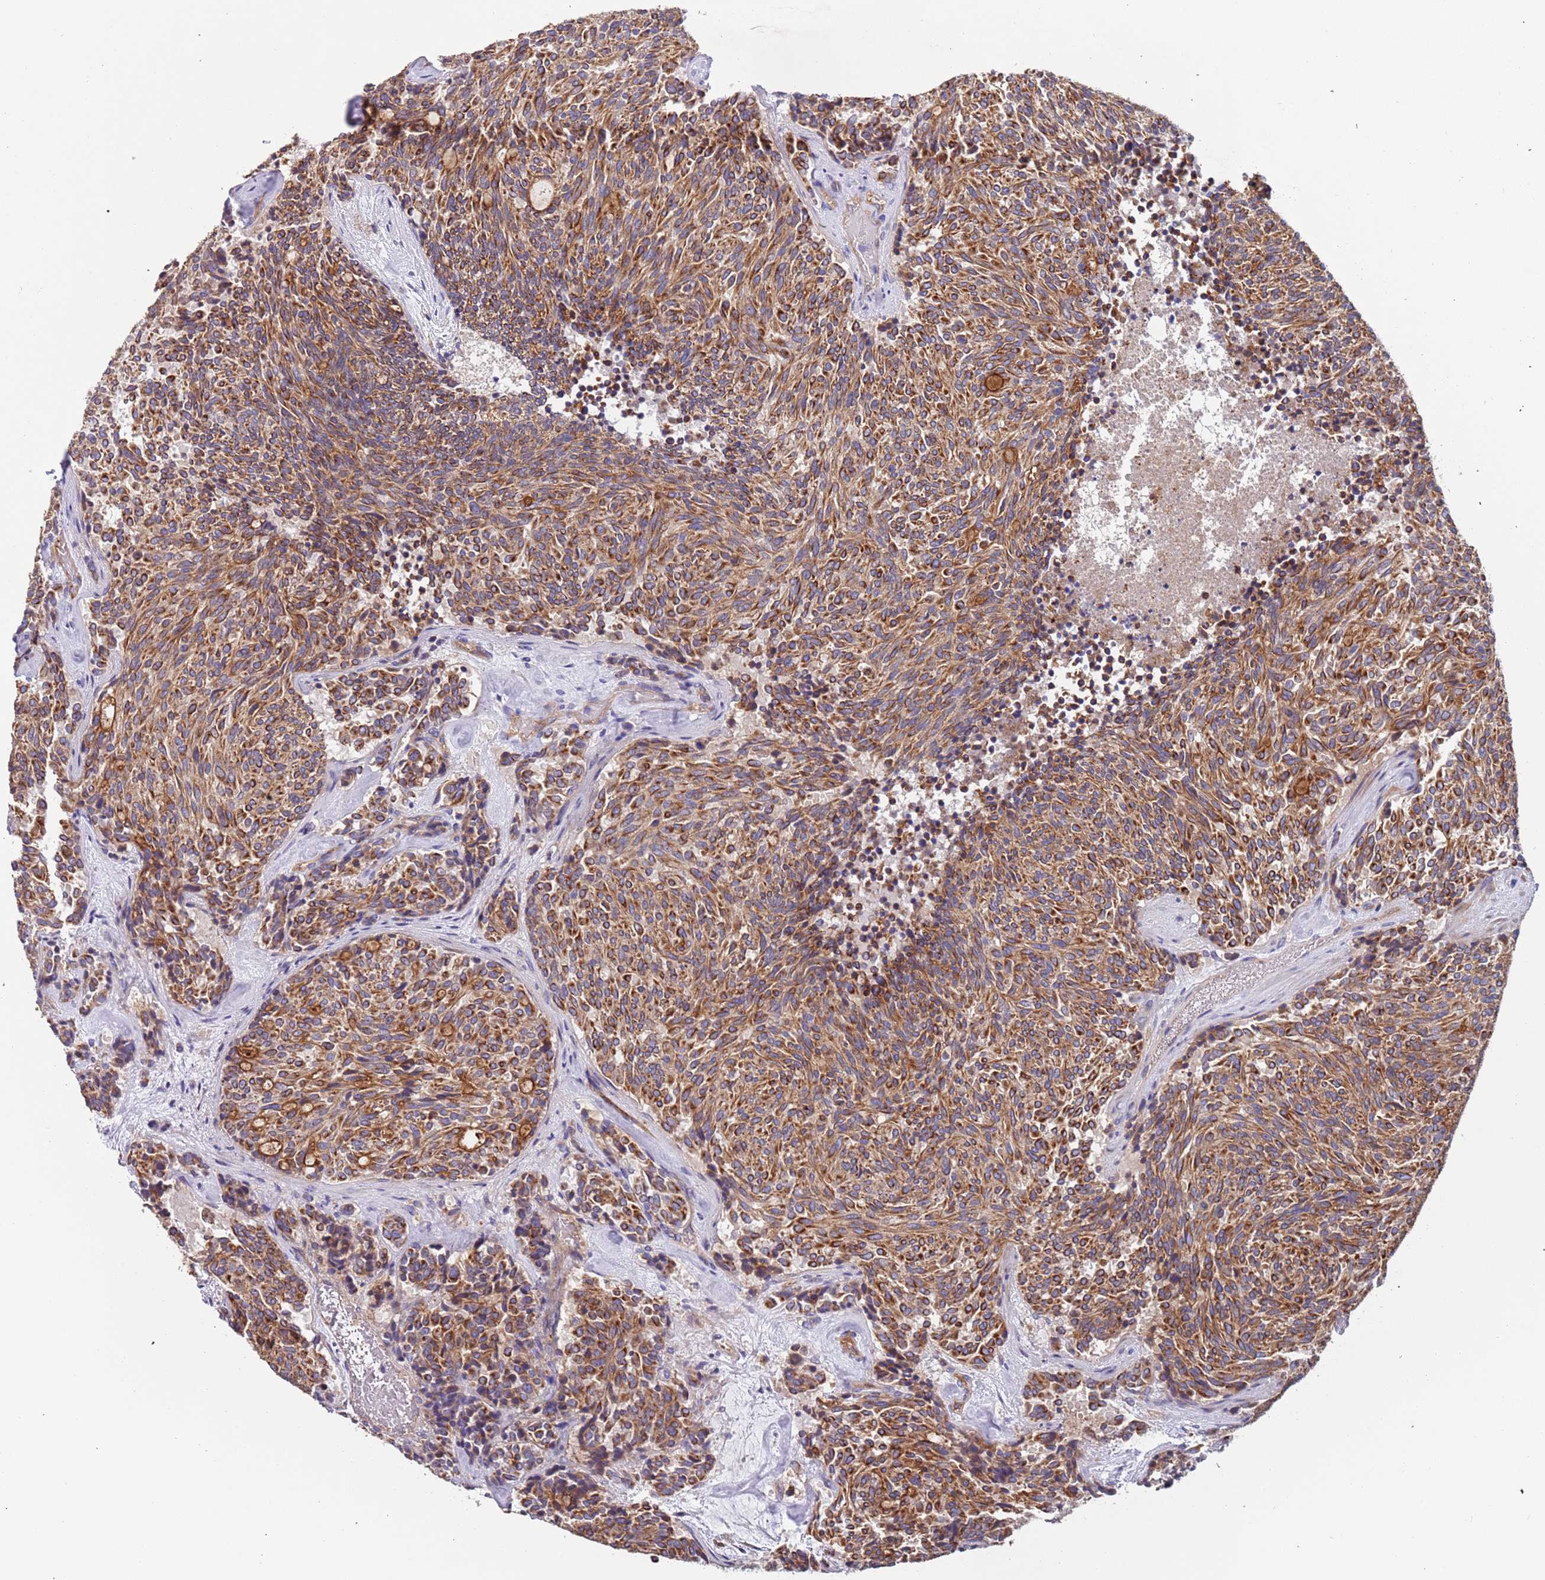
{"staining": {"intensity": "moderate", "quantity": ">75%", "location": "cytoplasmic/membranous"}, "tissue": "carcinoid", "cell_type": "Tumor cells", "image_type": "cancer", "snomed": [{"axis": "morphology", "description": "Carcinoid, malignant, NOS"}, {"axis": "topography", "description": "Pancreas"}], "caption": "Immunohistochemistry (IHC) image of carcinoid stained for a protein (brown), which demonstrates medium levels of moderate cytoplasmic/membranous expression in approximately >75% of tumor cells.", "gene": "LAMB4", "patient": {"sex": "female", "age": 54}}